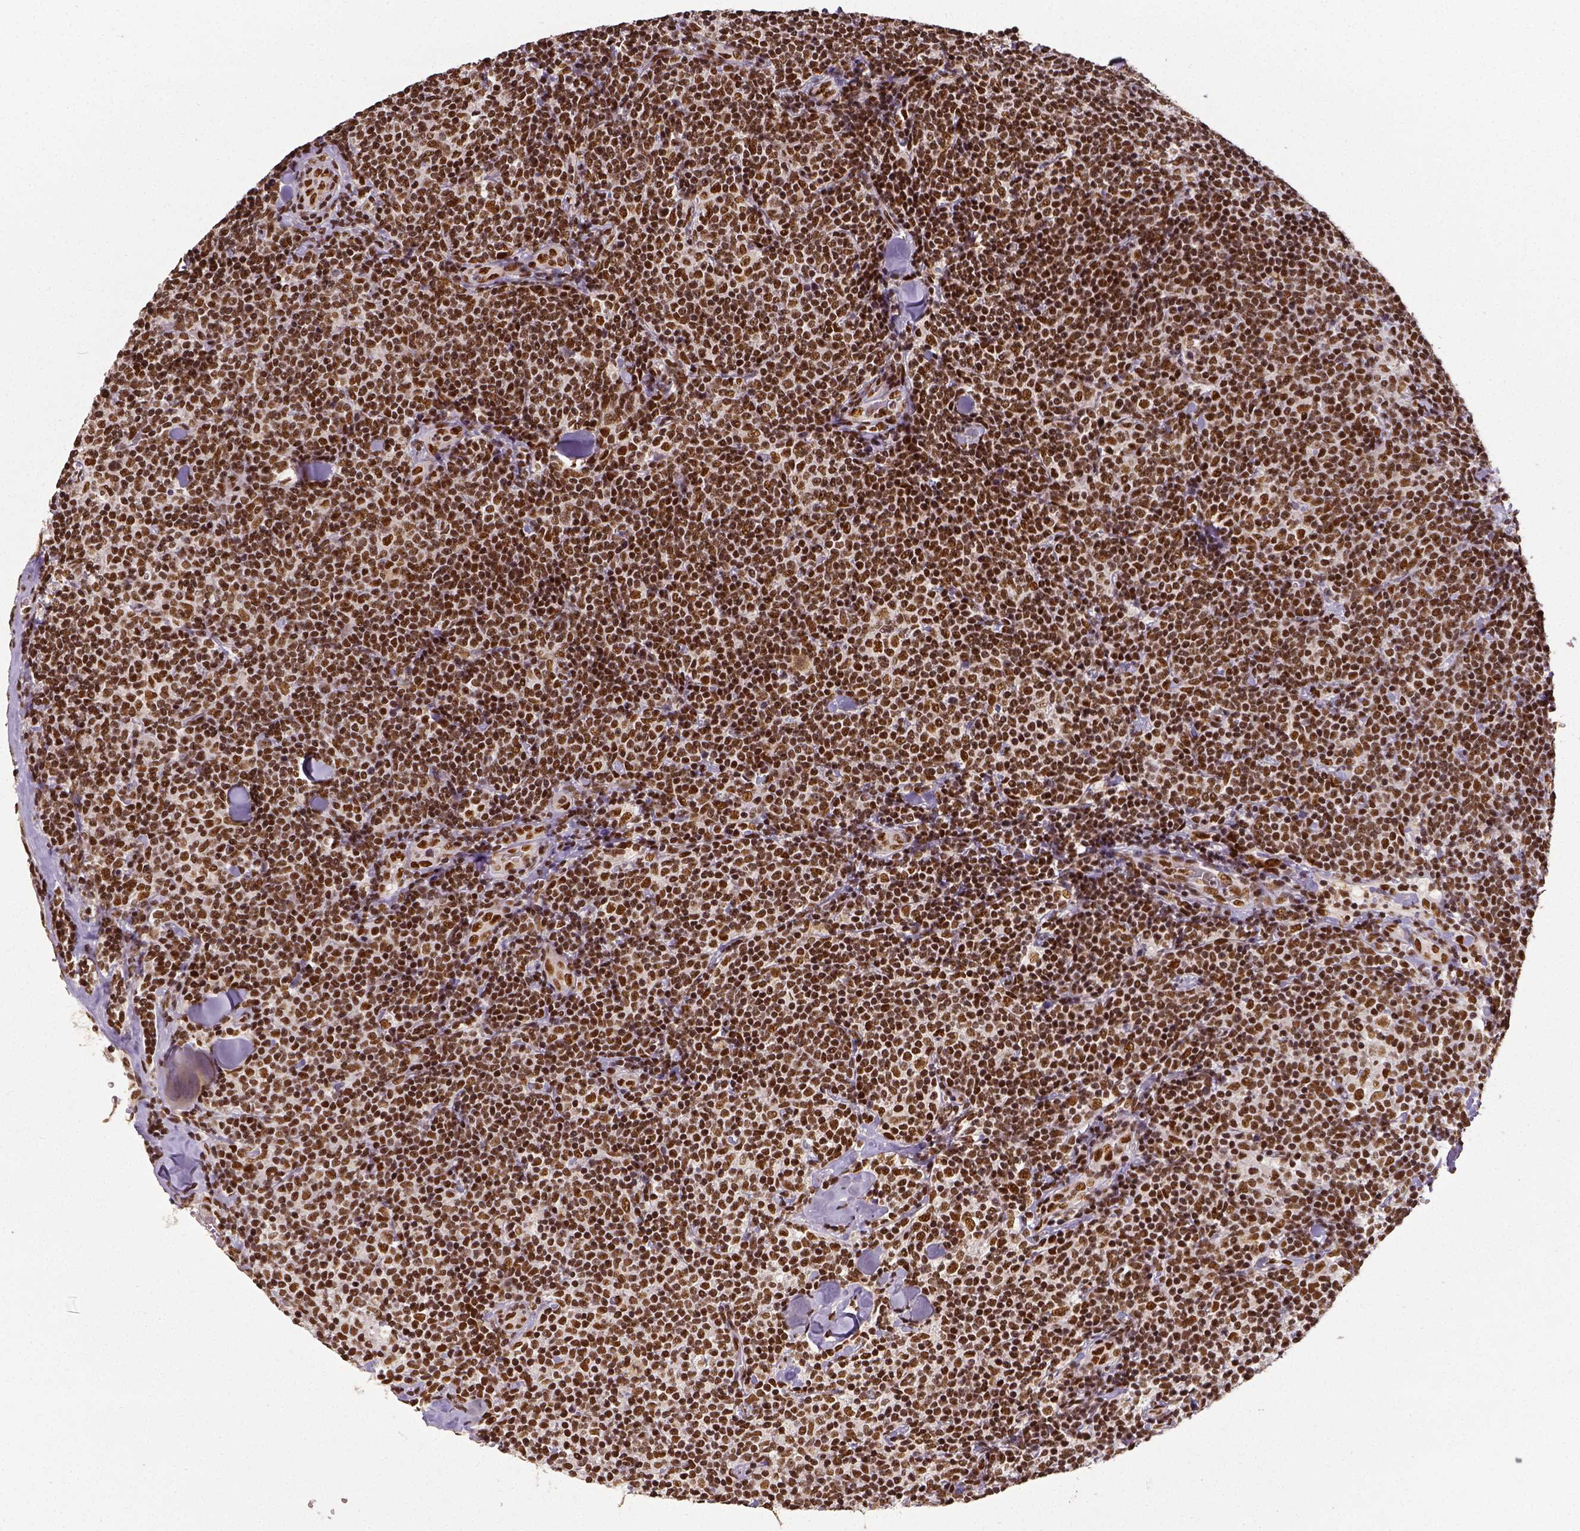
{"staining": {"intensity": "strong", "quantity": ">75%", "location": "nuclear"}, "tissue": "lymphoma", "cell_type": "Tumor cells", "image_type": "cancer", "snomed": [{"axis": "morphology", "description": "Malignant lymphoma, non-Hodgkin's type, Low grade"}, {"axis": "topography", "description": "Lymph node"}], "caption": "A brown stain labels strong nuclear expression of a protein in low-grade malignant lymphoma, non-Hodgkin's type tumor cells. Immunohistochemistry (ihc) stains the protein in brown and the nuclei are stained blue.", "gene": "ATRX", "patient": {"sex": "female", "age": 56}}